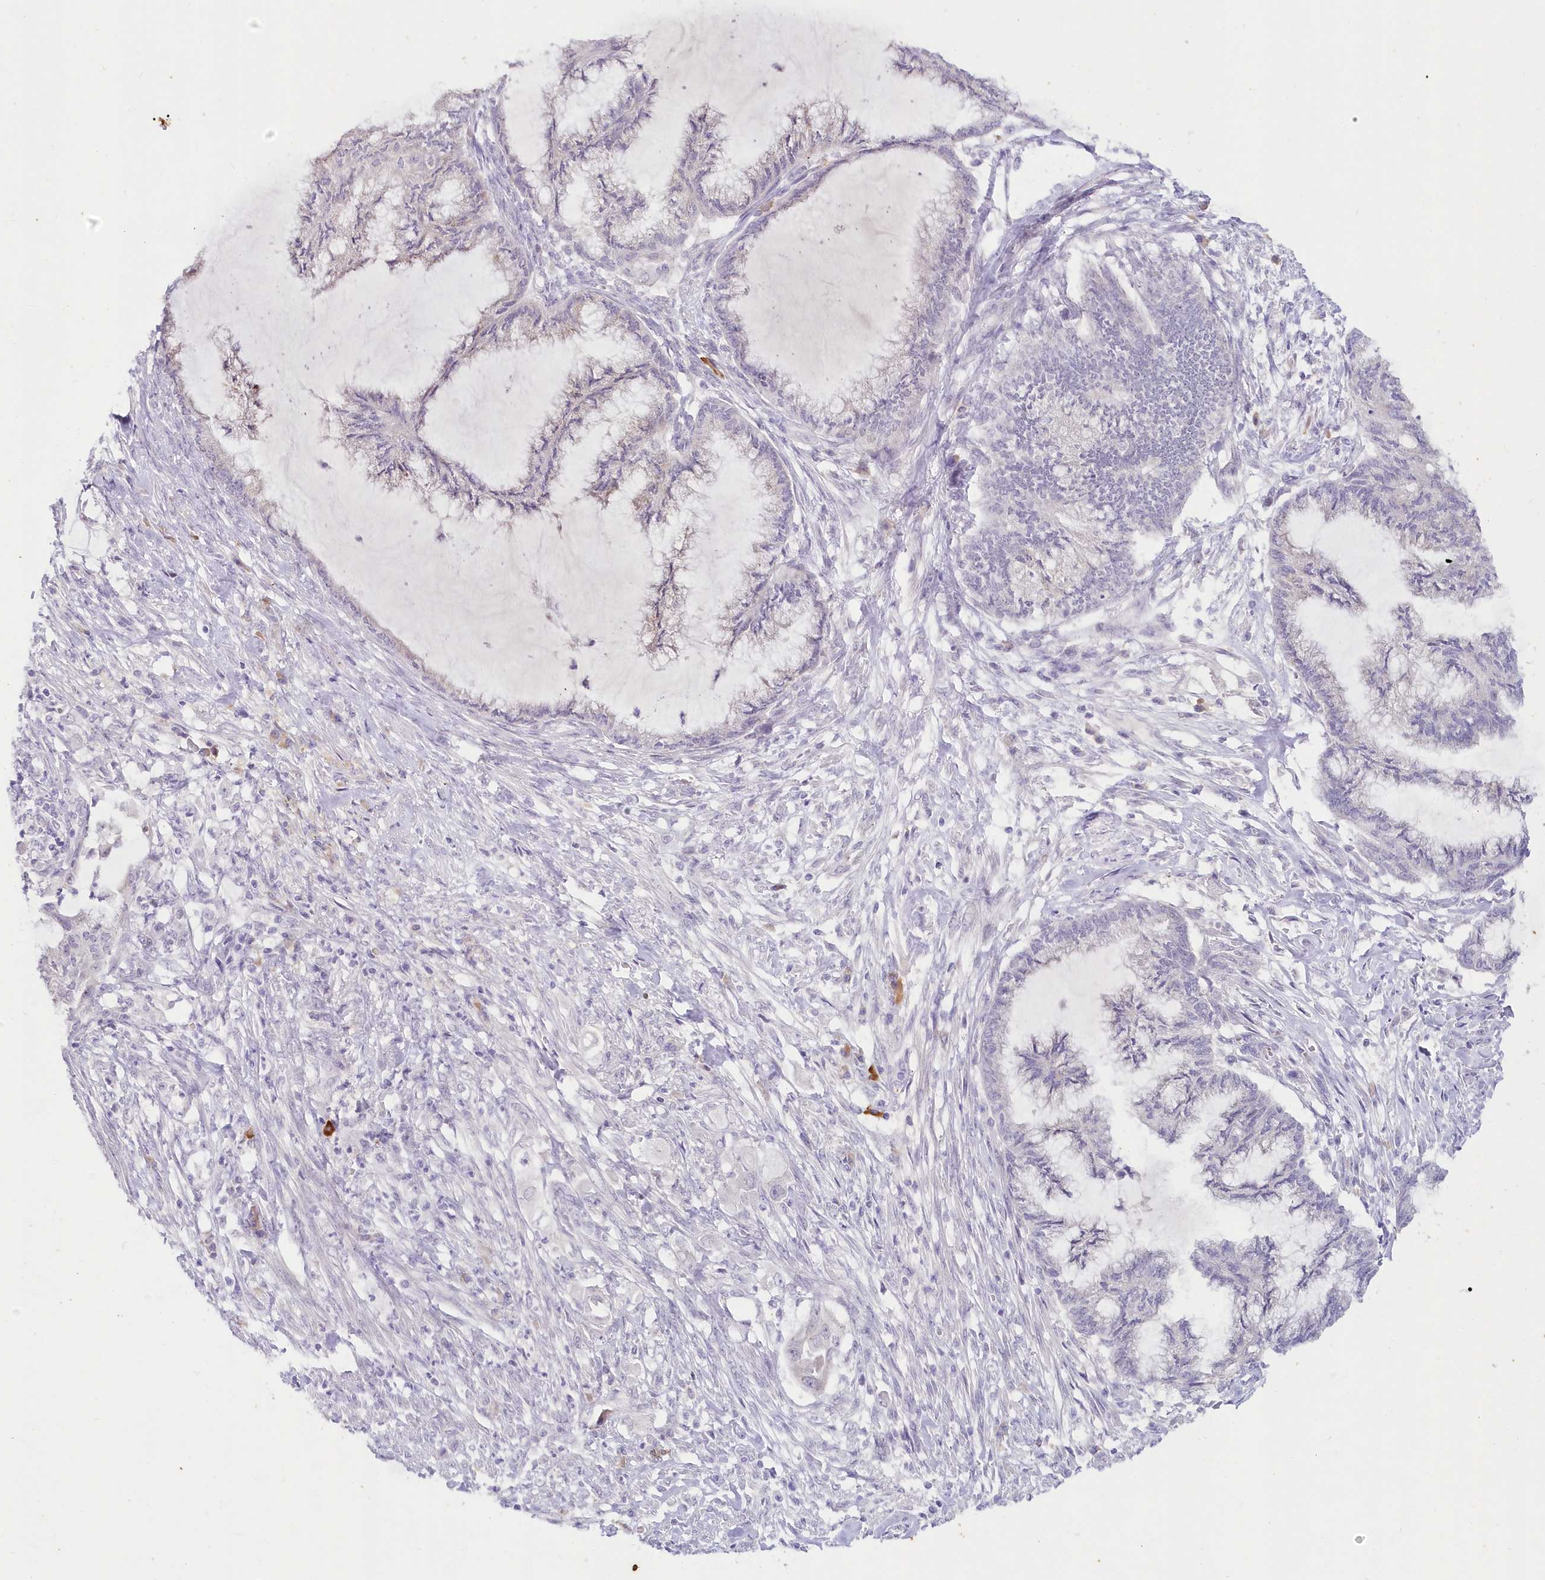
{"staining": {"intensity": "negative", "quantity": "none", "location": "none"}, "tissue": "endometrial cancer", "cell_type": "Tumor cells", "image_type": "cancer", "snomed": [{"axis": "morphology", "description": "Adenocarcinoma, NOS"}, {"axis": "topography", "description": "Endometrium"}], "caption": "DAB (3,3'-diaminobenzidine) immunohistochemical staining of adenocarcinoma (endometrial) demonstrates no significant staining in tumor cells. (DAB (3,3'-diaminobenzidine) immunohistochemistry (IHC) visualized using brightfield microscopy, high magnification).", "gene": "SNED1", "patient": {"sex": "female", "age": 86}}